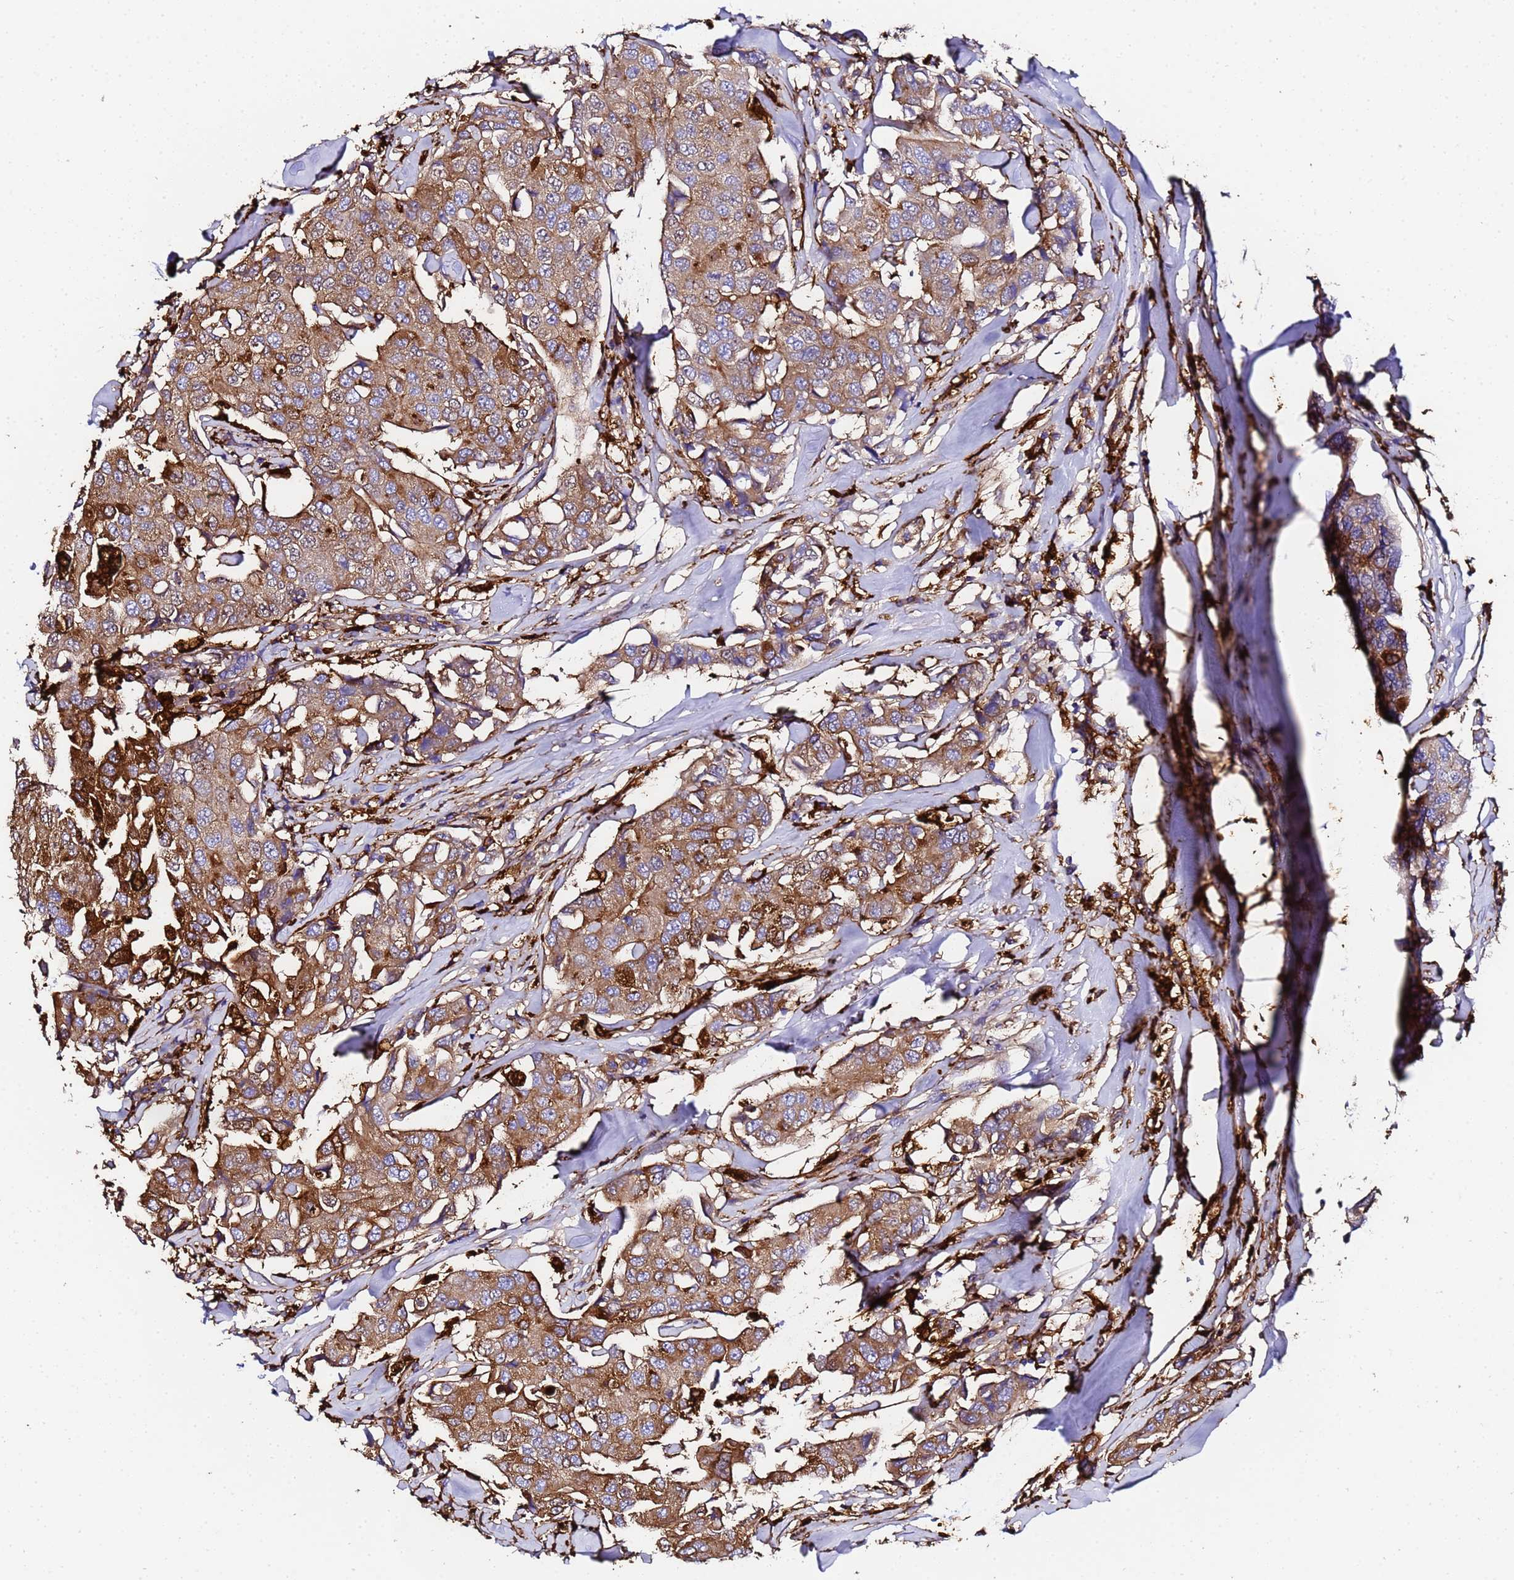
{"staining": {"intensity": "moderate", "quantity": ">75%", "location": "cytoplasmic/membranous"}, "tissue": "breast cancer", "cell_type": "Tumor cells", "image_type": "cancer", "snomed": [{"axis": "morphology", "description": "Duct carcinoma"}, {"axis": "topography", "description": "Breast"}], "caption": "High-power microscopy captured an immunohistochemistry (IHC) micrograph of breast cancer (infiltrating ductal carcinoma), revealing moderate cytoplasmic/membranous expression in about >75% of tumor cells.", "gene": "FTL", "patient": {"sex": "female", "age": 80}}